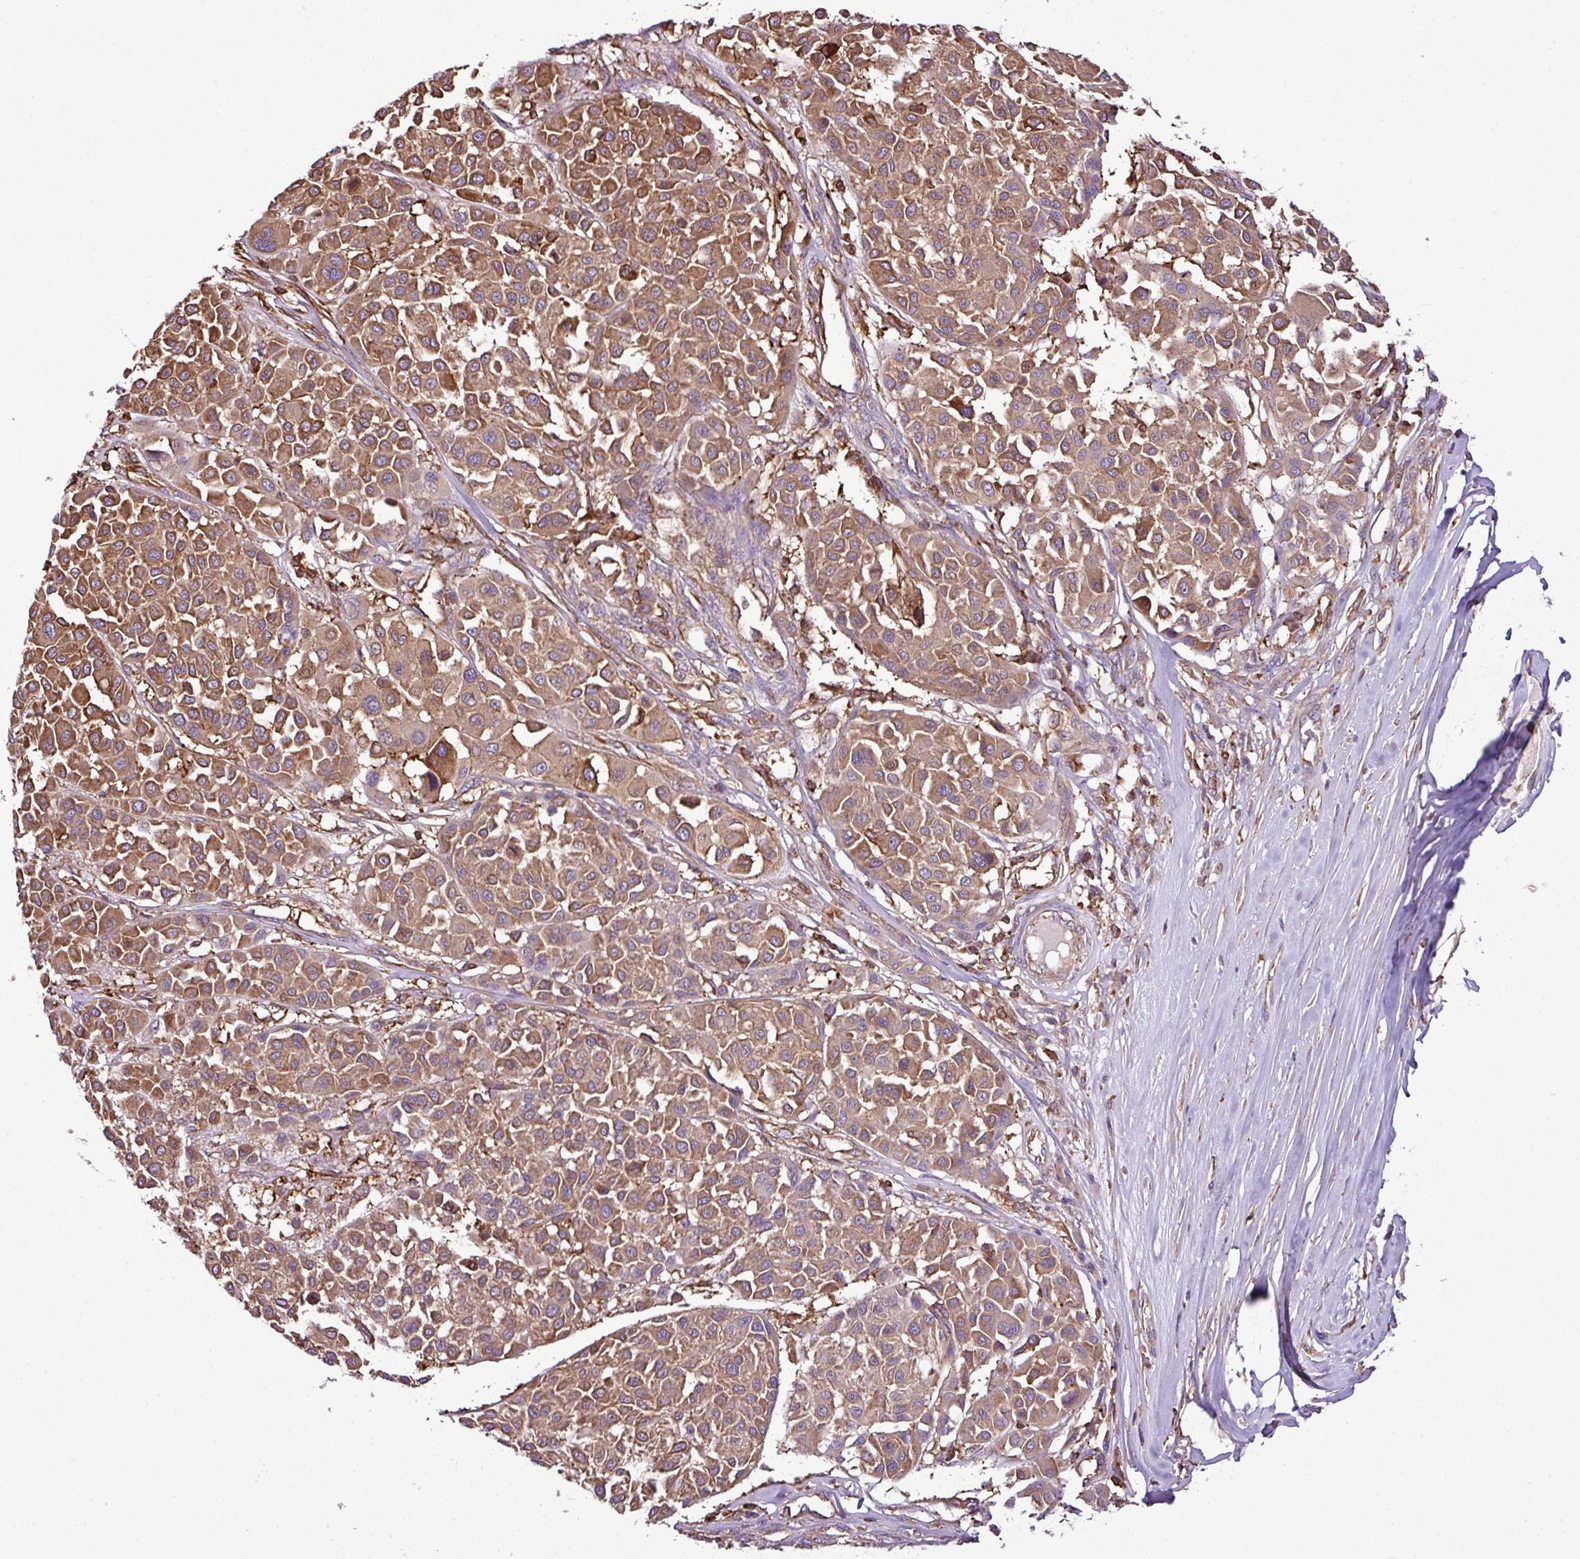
{"staining": {"intensity": "moderate", "quantity": ">75%", "location": "cytoplasmic/membranous"}, "tissue": "melanoma", "cell_type": "Tumor cells", "image_type": "cancer", "snomed": [{"axis": "morphology", "description": "Malignant melanoma, Metastatic site"}, {"axis": "topography", "description": "Soft tissue"}], "caption": "There is medium levels of moderate cytoplasmic/membranous staining in tumor cells of malignant melanoma (metastatic site), as demonstrated by immunohistochemical staining (brown color).", "gene": "PGAP6", "patient": {"sex": "male", "age": 41}}